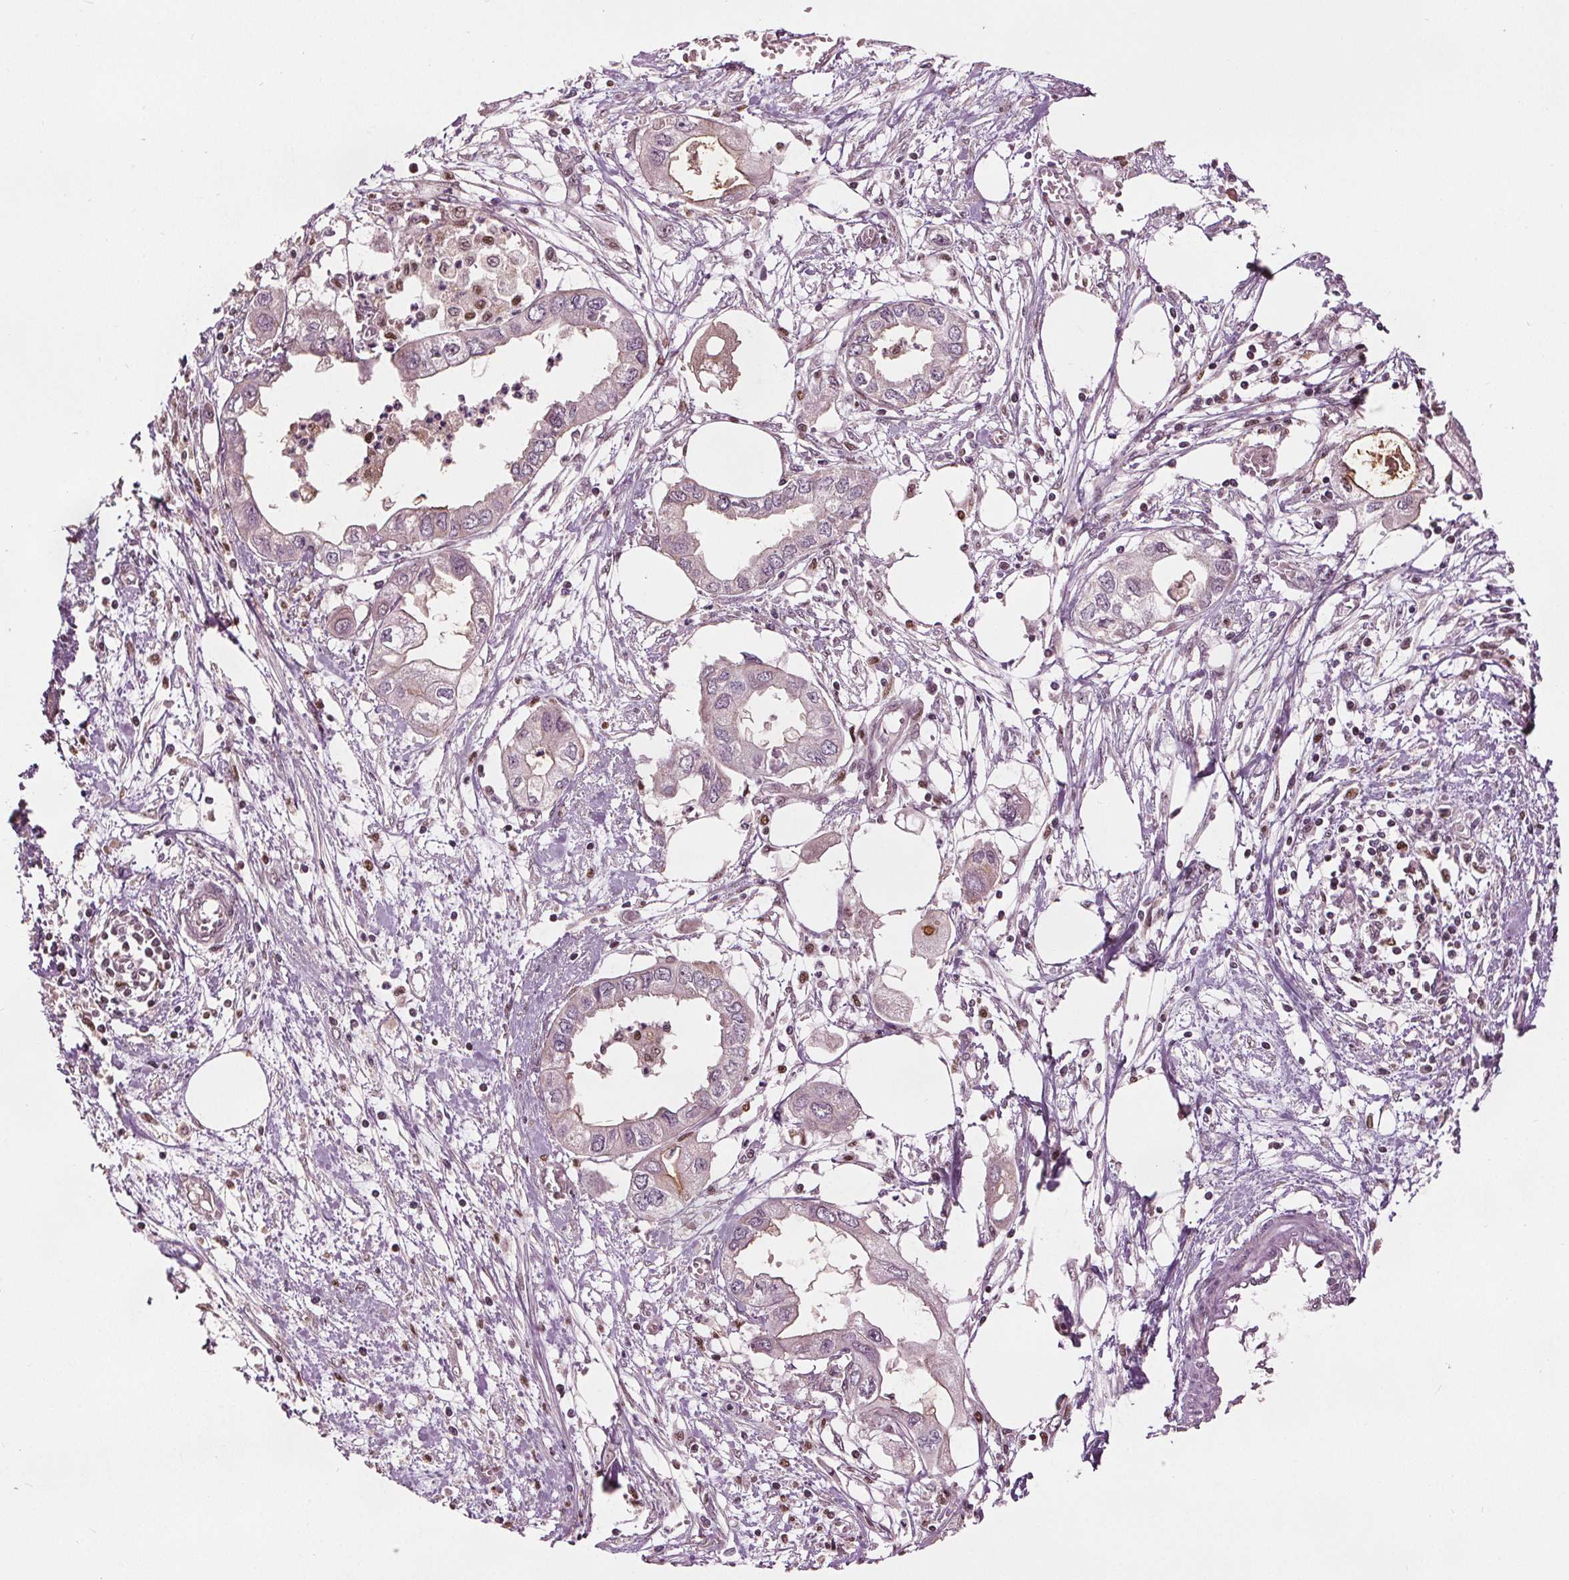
{"staining": {"intensity": "weak", "quantity": "<25%", "location": "cytoplasmic/membranous"}, "tissue": "endometrial cancer", "cell_type": "Tumor cells", "image_type": "cancer", "snomed": [{"axis": "morphology", "description": "Adenocarcinoma, NOS"}, {"axis": "morphology", "description": "Adenocarcinoma, metastatic, NOS"}, {"axis": "topography", "description": "Adipose tissue"}, {"axis": "topography", "description": "Endometrium"}], "caption": "Histopathology image shows no significant protein expression in tumor cells of endometrial cancer.", "gene": "DDX11", "patient": {"sex": "female", "age": 67}}